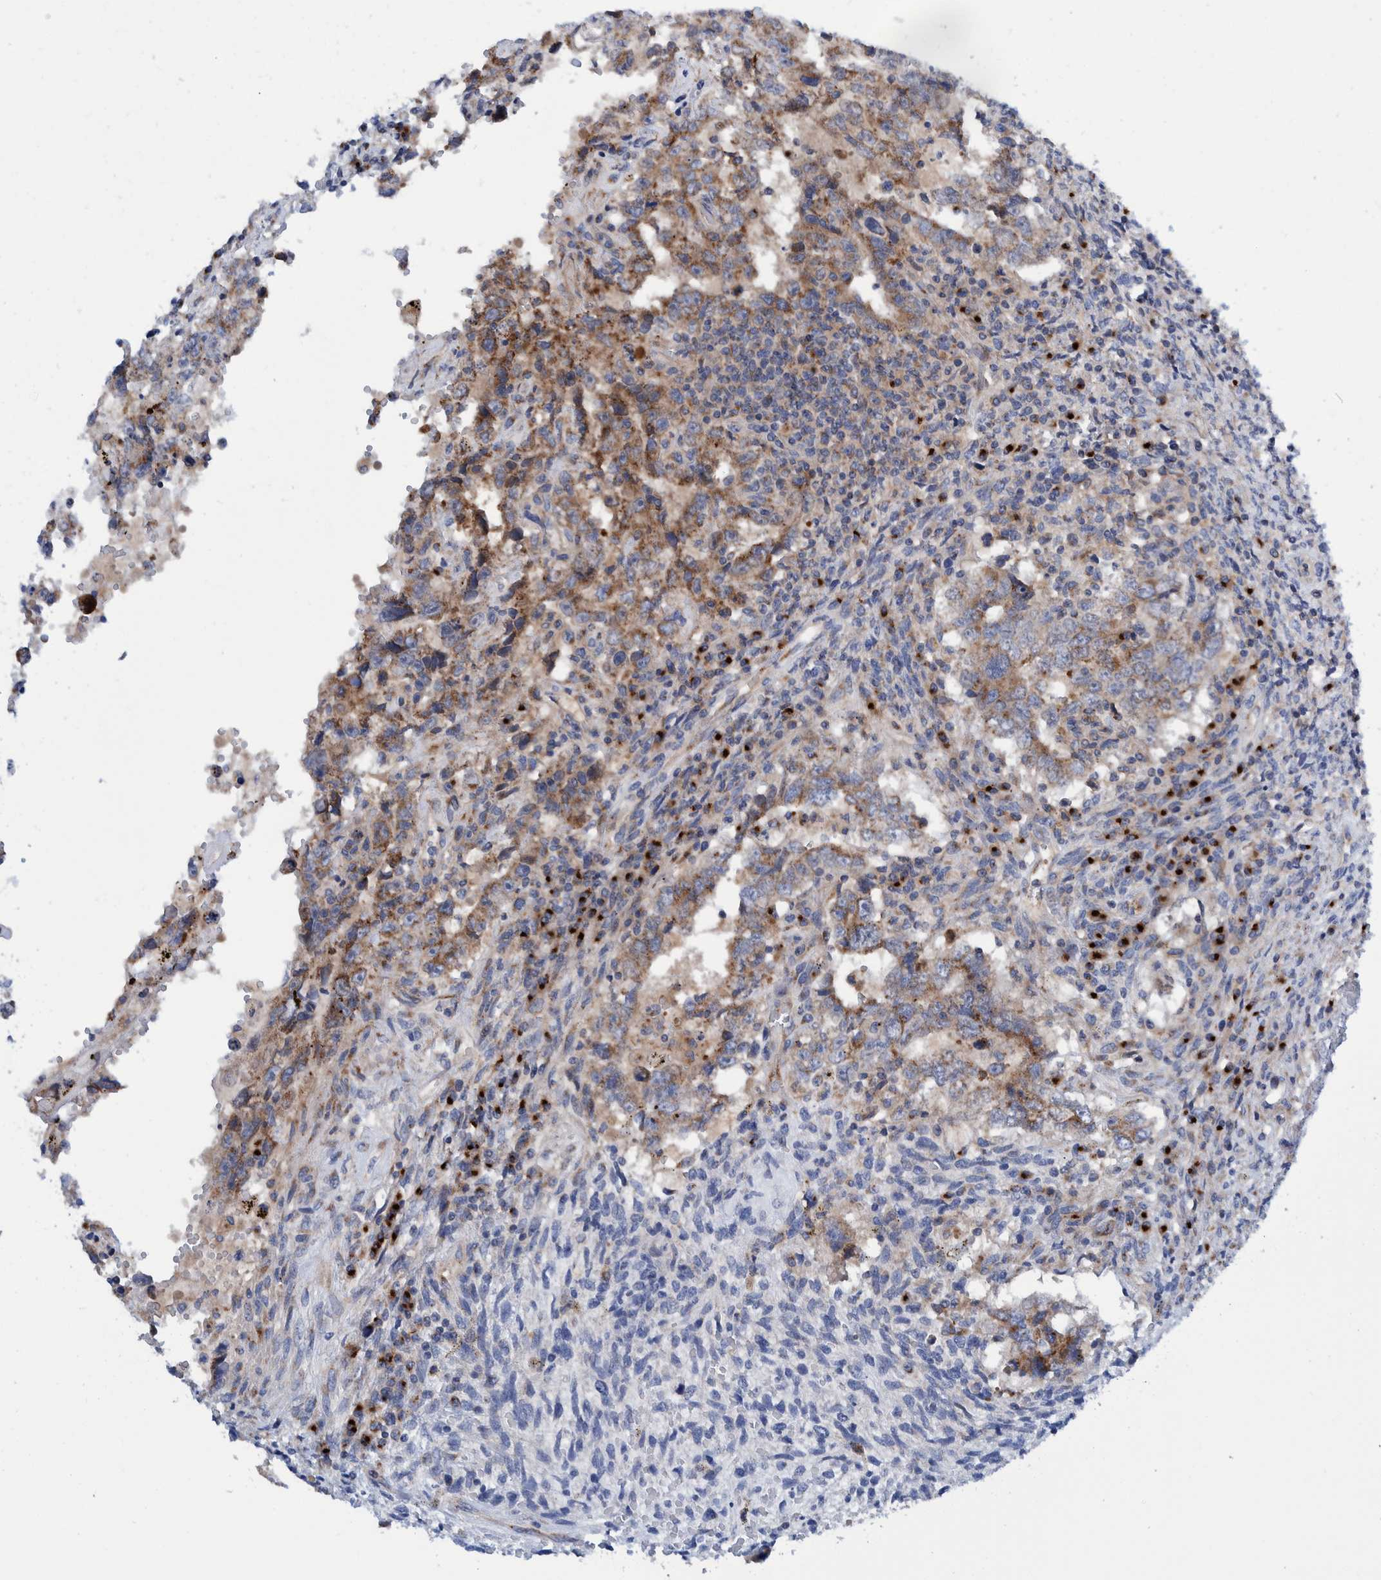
{"staining": {"intensity": "moderate", "quantity": ">75%", "location": "cytoplasmic/membranous"}, "tissue": "testis cancer", "cell_type": "Tumor cells", "image_type": "cancer", "snomed": [{"axis": "morphology", "description": "Carcinoma, Embryonal, NOS"}, {"axis": "topography", "description": "Testis"}], "caption": "Immunohistochemical staining of testis cancer shows moderate cytoplasmic/membranous protein staining in approximately >75% of tumor cells. The protein of interest is stained brown, and the nuclei are stained in blue (DAB IHC with brightfield microscopy, high magnification).", "gene": "TRIM58", "patient": {"sex": "male", "age": 26}}